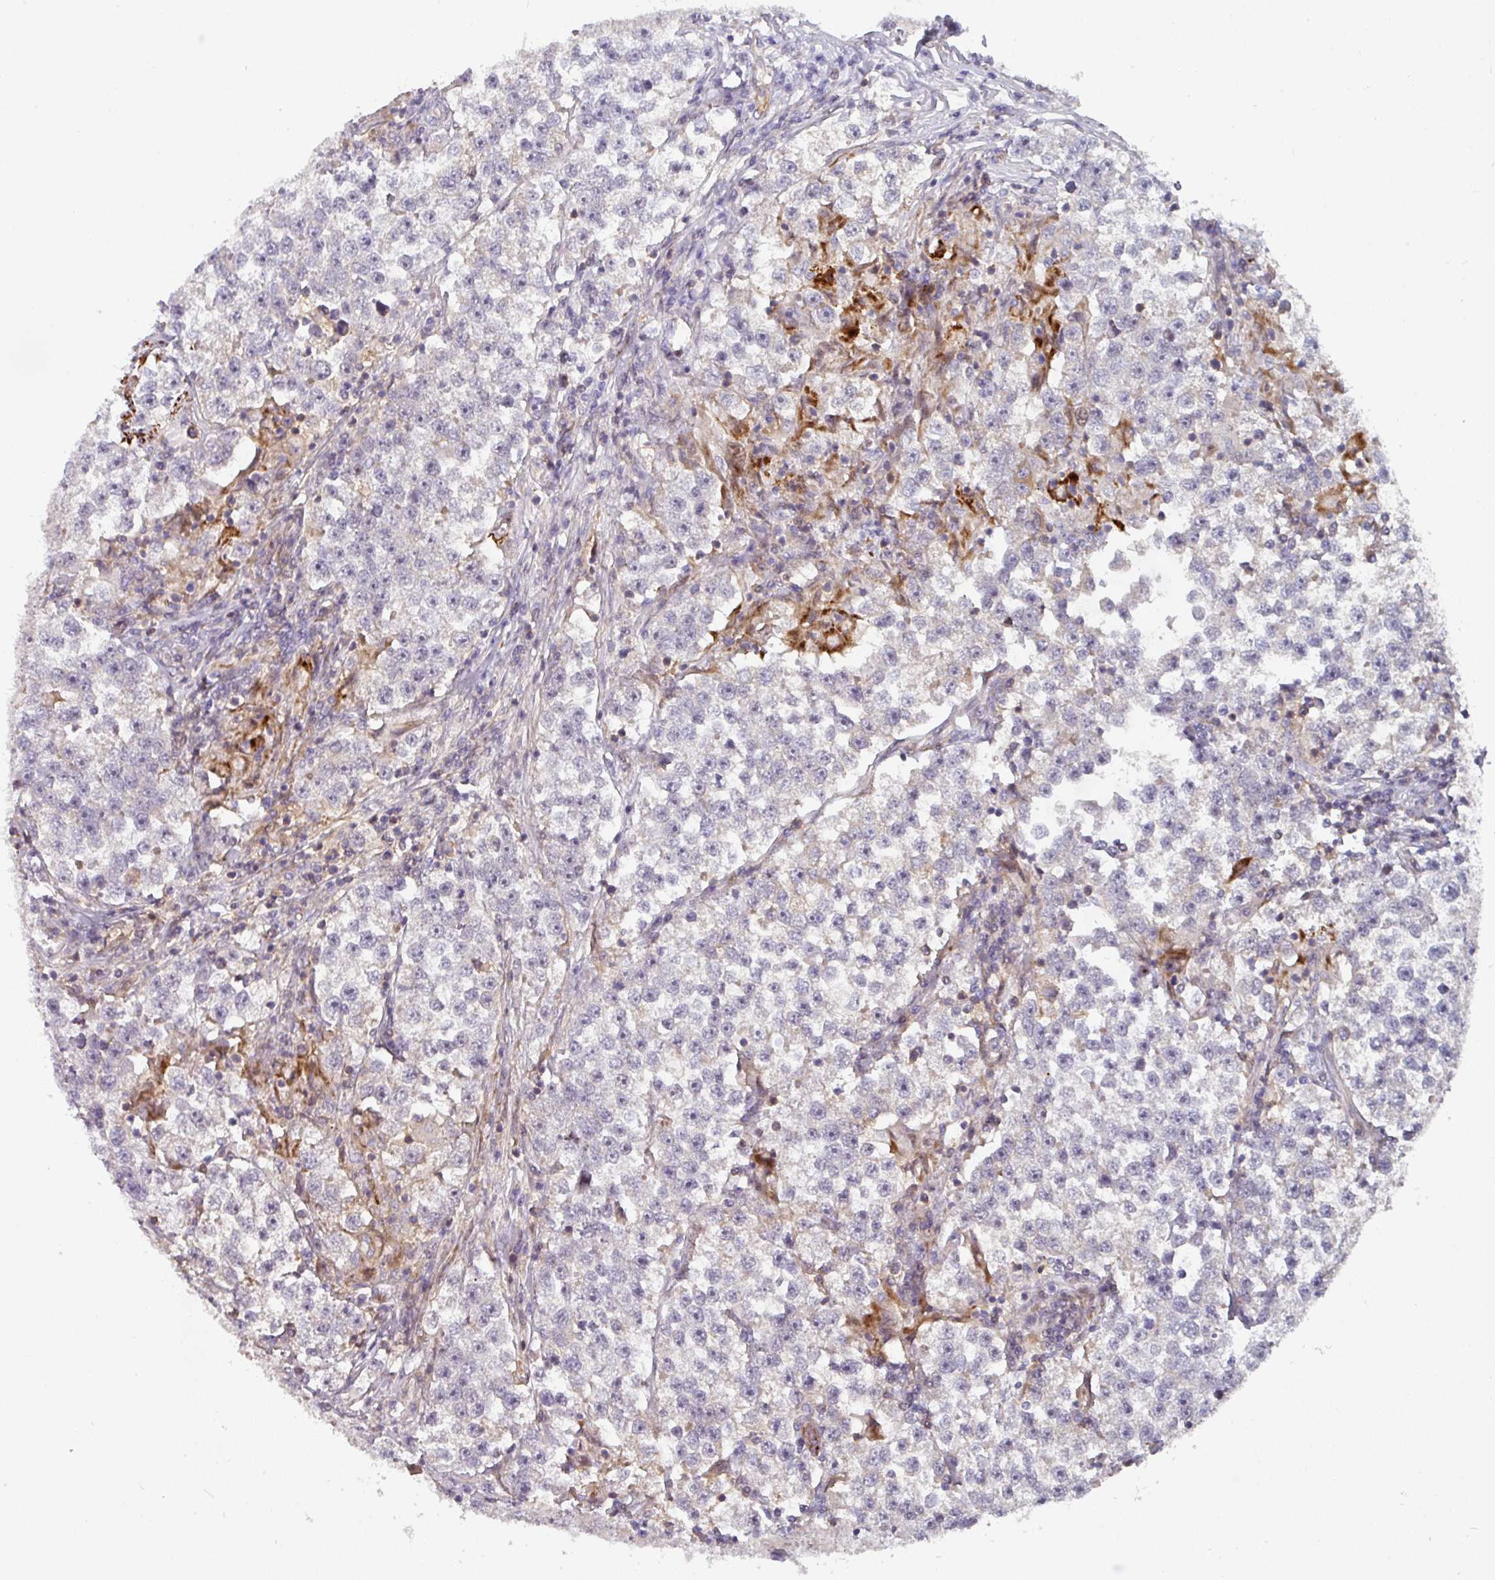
{"staining": {"intensity": "negative", "quantity": "none", "location": "none"}, "tissue": "testis cancer", "cell_type": "Tumor cells", "image_type": "cancer", "snomed": [{"axis": "morphology", "description": "Seminoma, NOS"}, {"axis": "topography", "description": "Testis"}], "caption": "Tumor cells are negative for brown protein staining in testis seminoma.", "gene": "BEND5", "patient": {"sex": "male", "age": 46}}